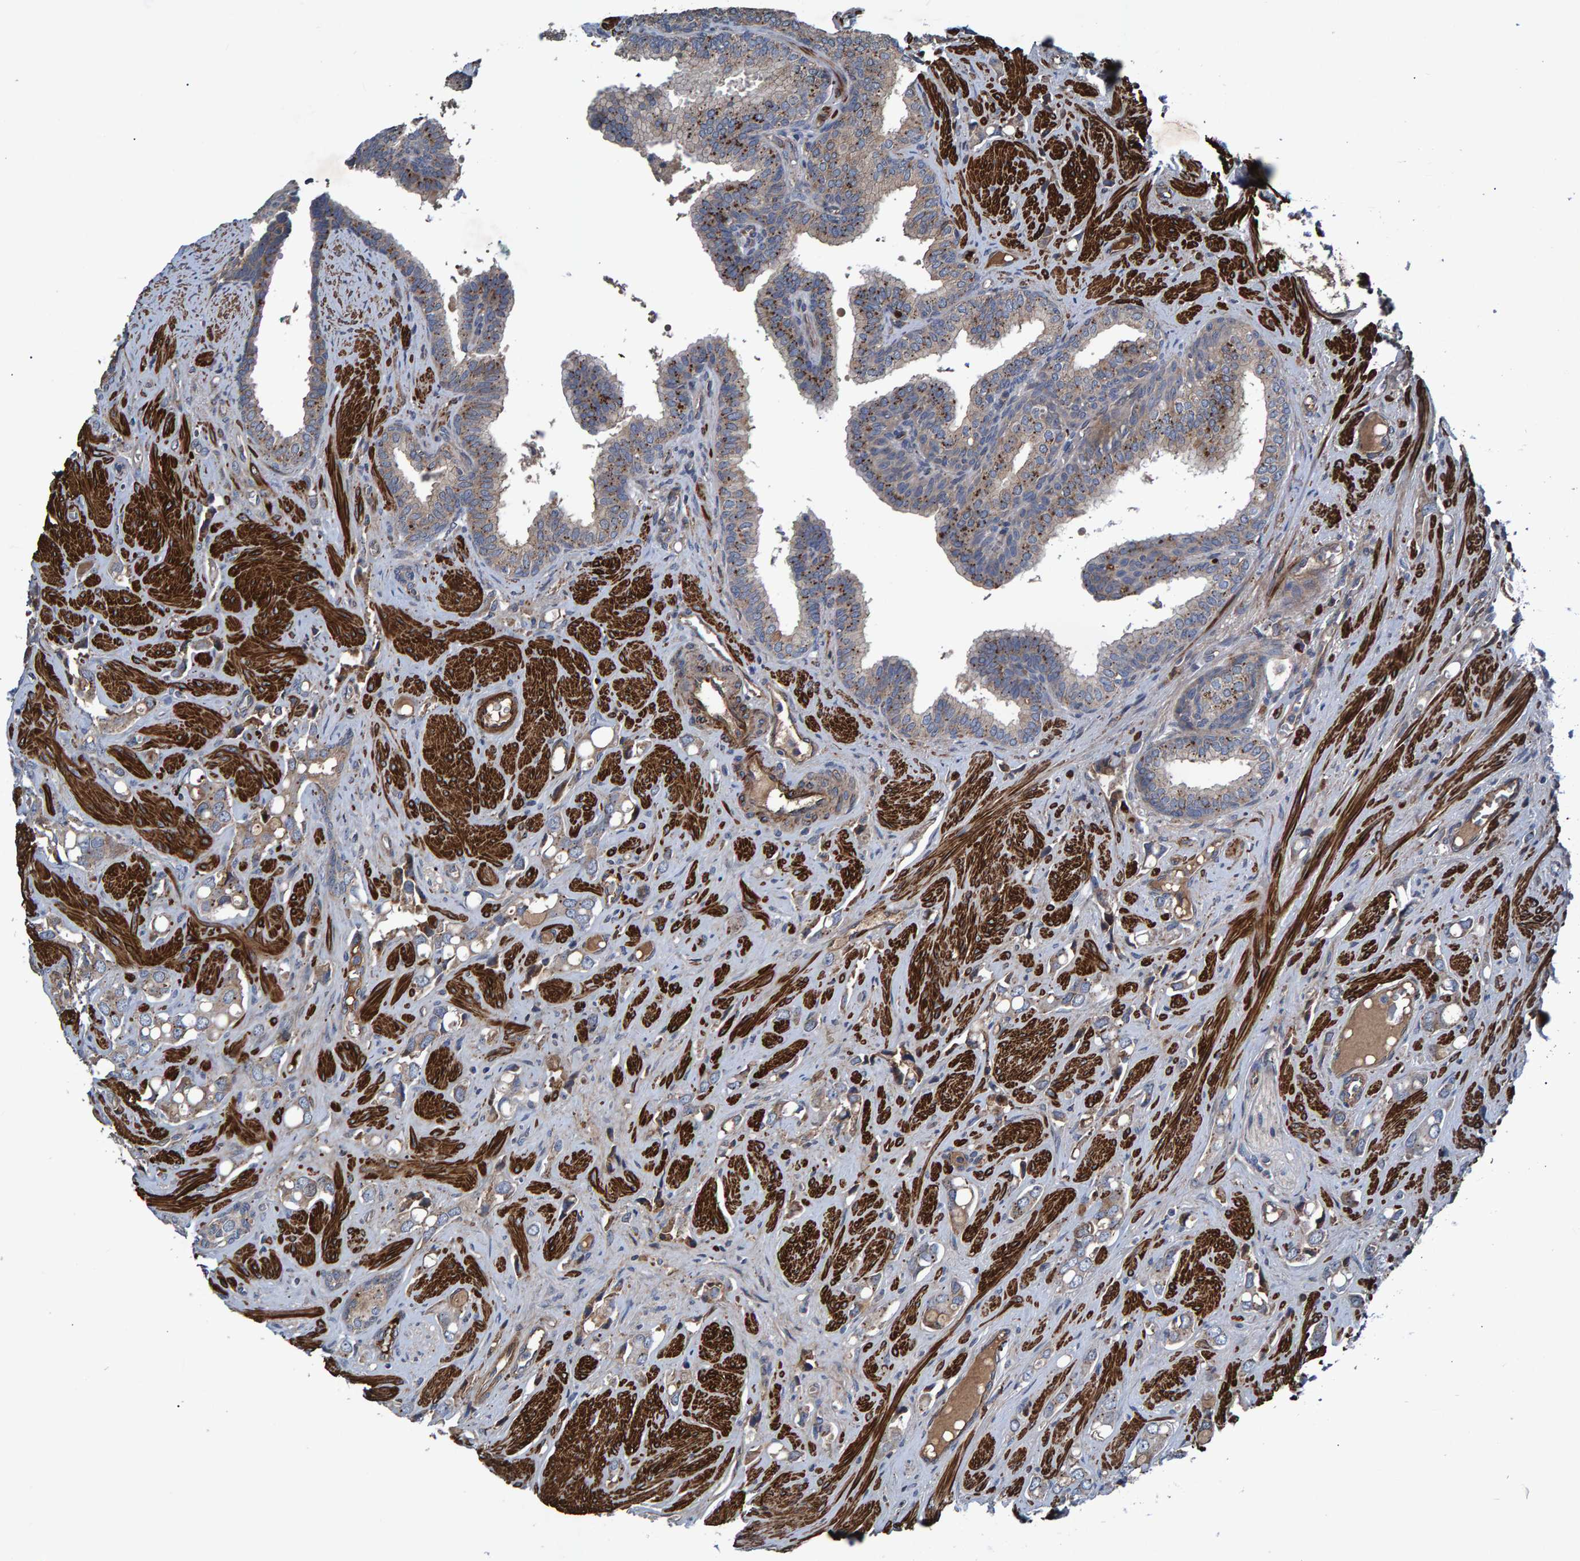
{"staining": {"intensity": "moderate", "quantity": "25%-75%", "location": "cytoplasmic/membranous"}, "tissue": "prostate cancer", "cell_type": "Tumor cells", "image_type": "cancer", "snomed": [{"axis": "morphology", "description": "Adenocarcinoma, High grade"}, {"axis": "topography", "description": "Prostate"}], "caption": "Tumor cells show medium levels of moderate cytoplasmic/membranous expression in about 25%-75% of cells in human prostate cancer (adenocarcinoma (high-grade)).", "gene": "SLIT2", "patient": {"sex": "male", "age": 52}}